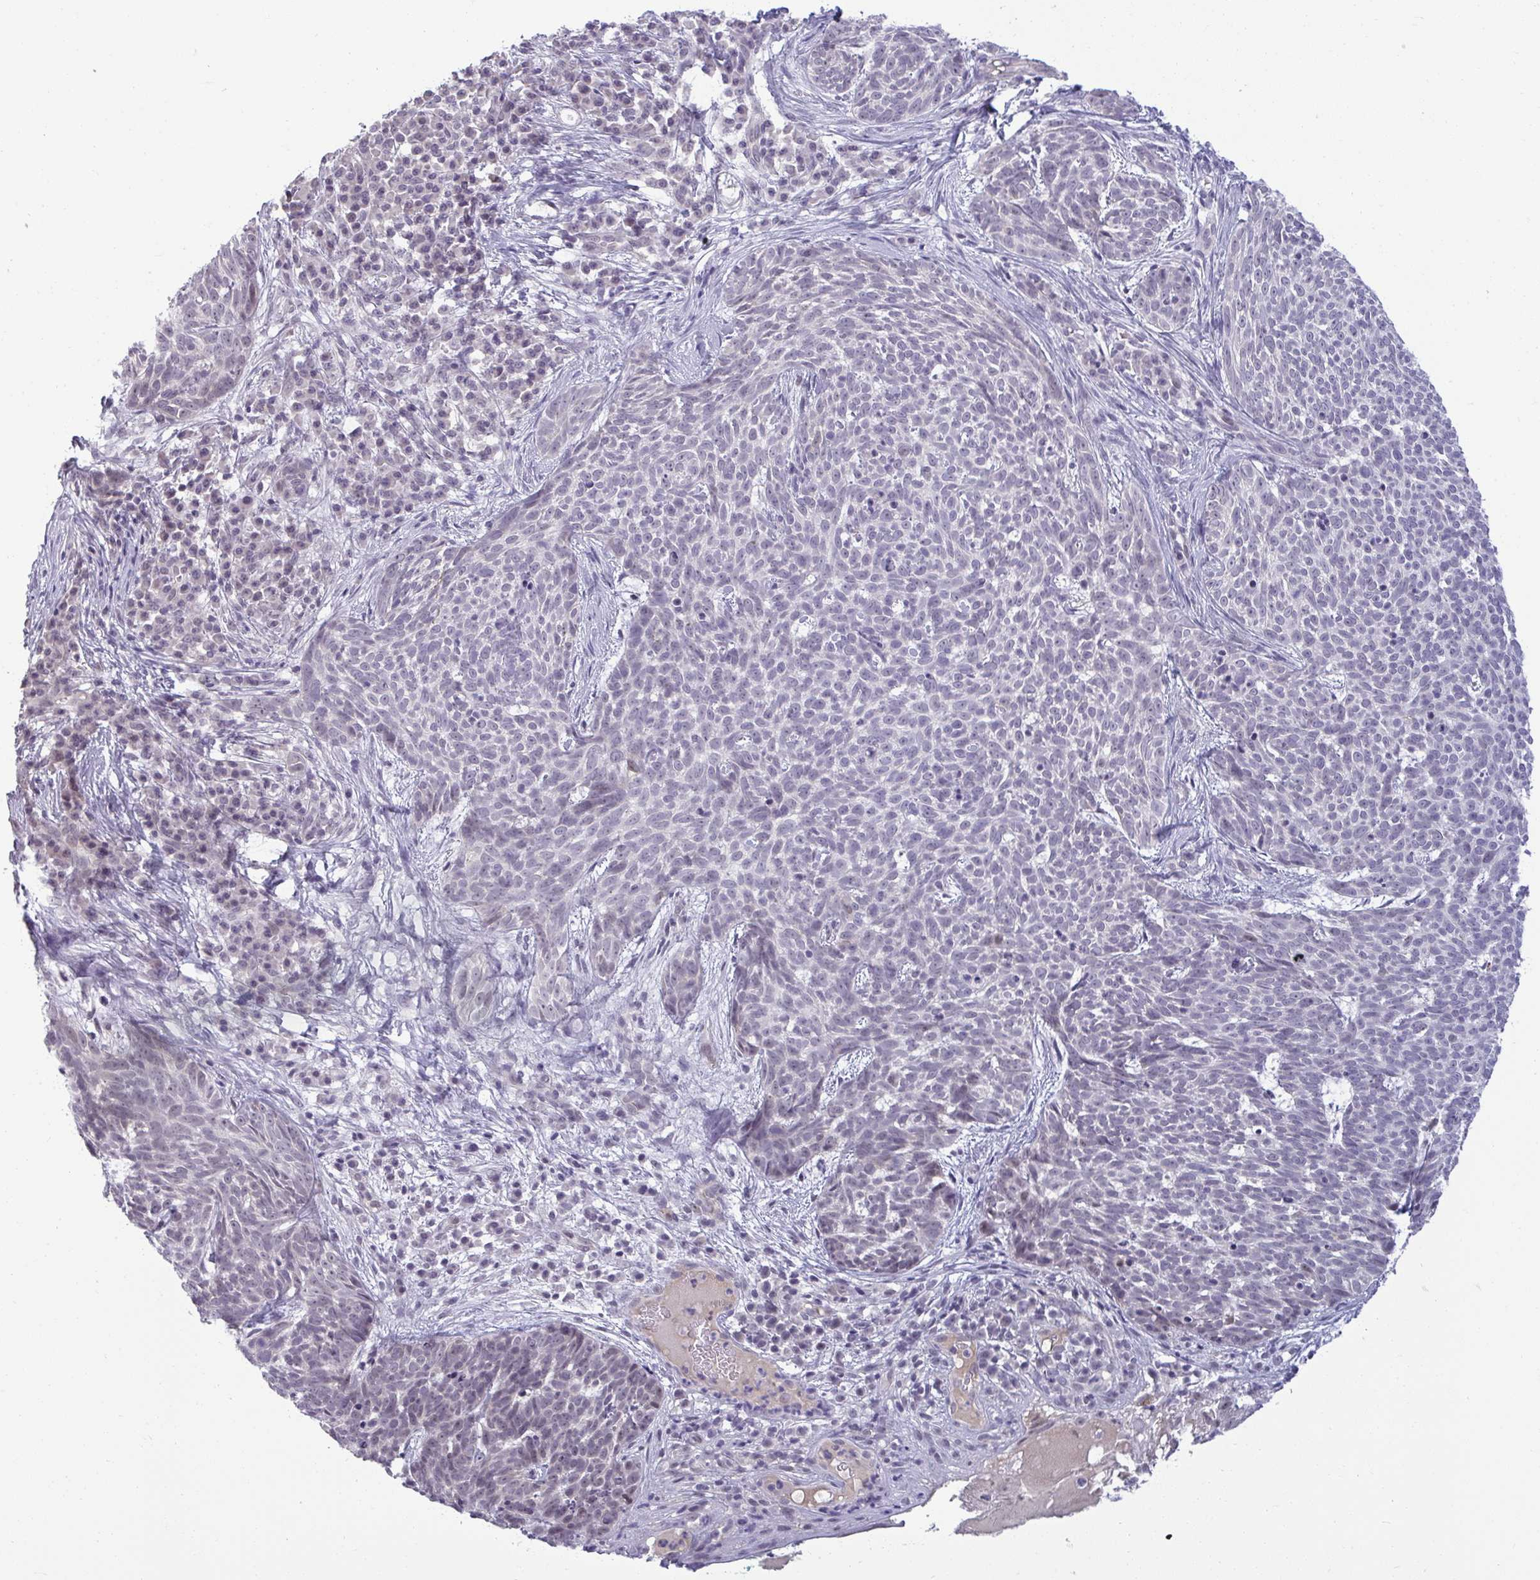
{"staining": {"intensity": "negative", "quantity": "none", "location": "none"}, "tissue": "skin cancer", "cell_type": "Tumor cells", "image_type": "cancer", "snomed": [{"axis": "morphology", "description": "Basal cell carcinoma"}, {"axis": "topography", "description": "Skin"}], "caption": "IHC histopathology image of human skin cancer stained for a protein (brown), which exhibits no staining in tumor cells.", "gene": "RNASEH1", "patient": {"sex": "female", "age": 93}}